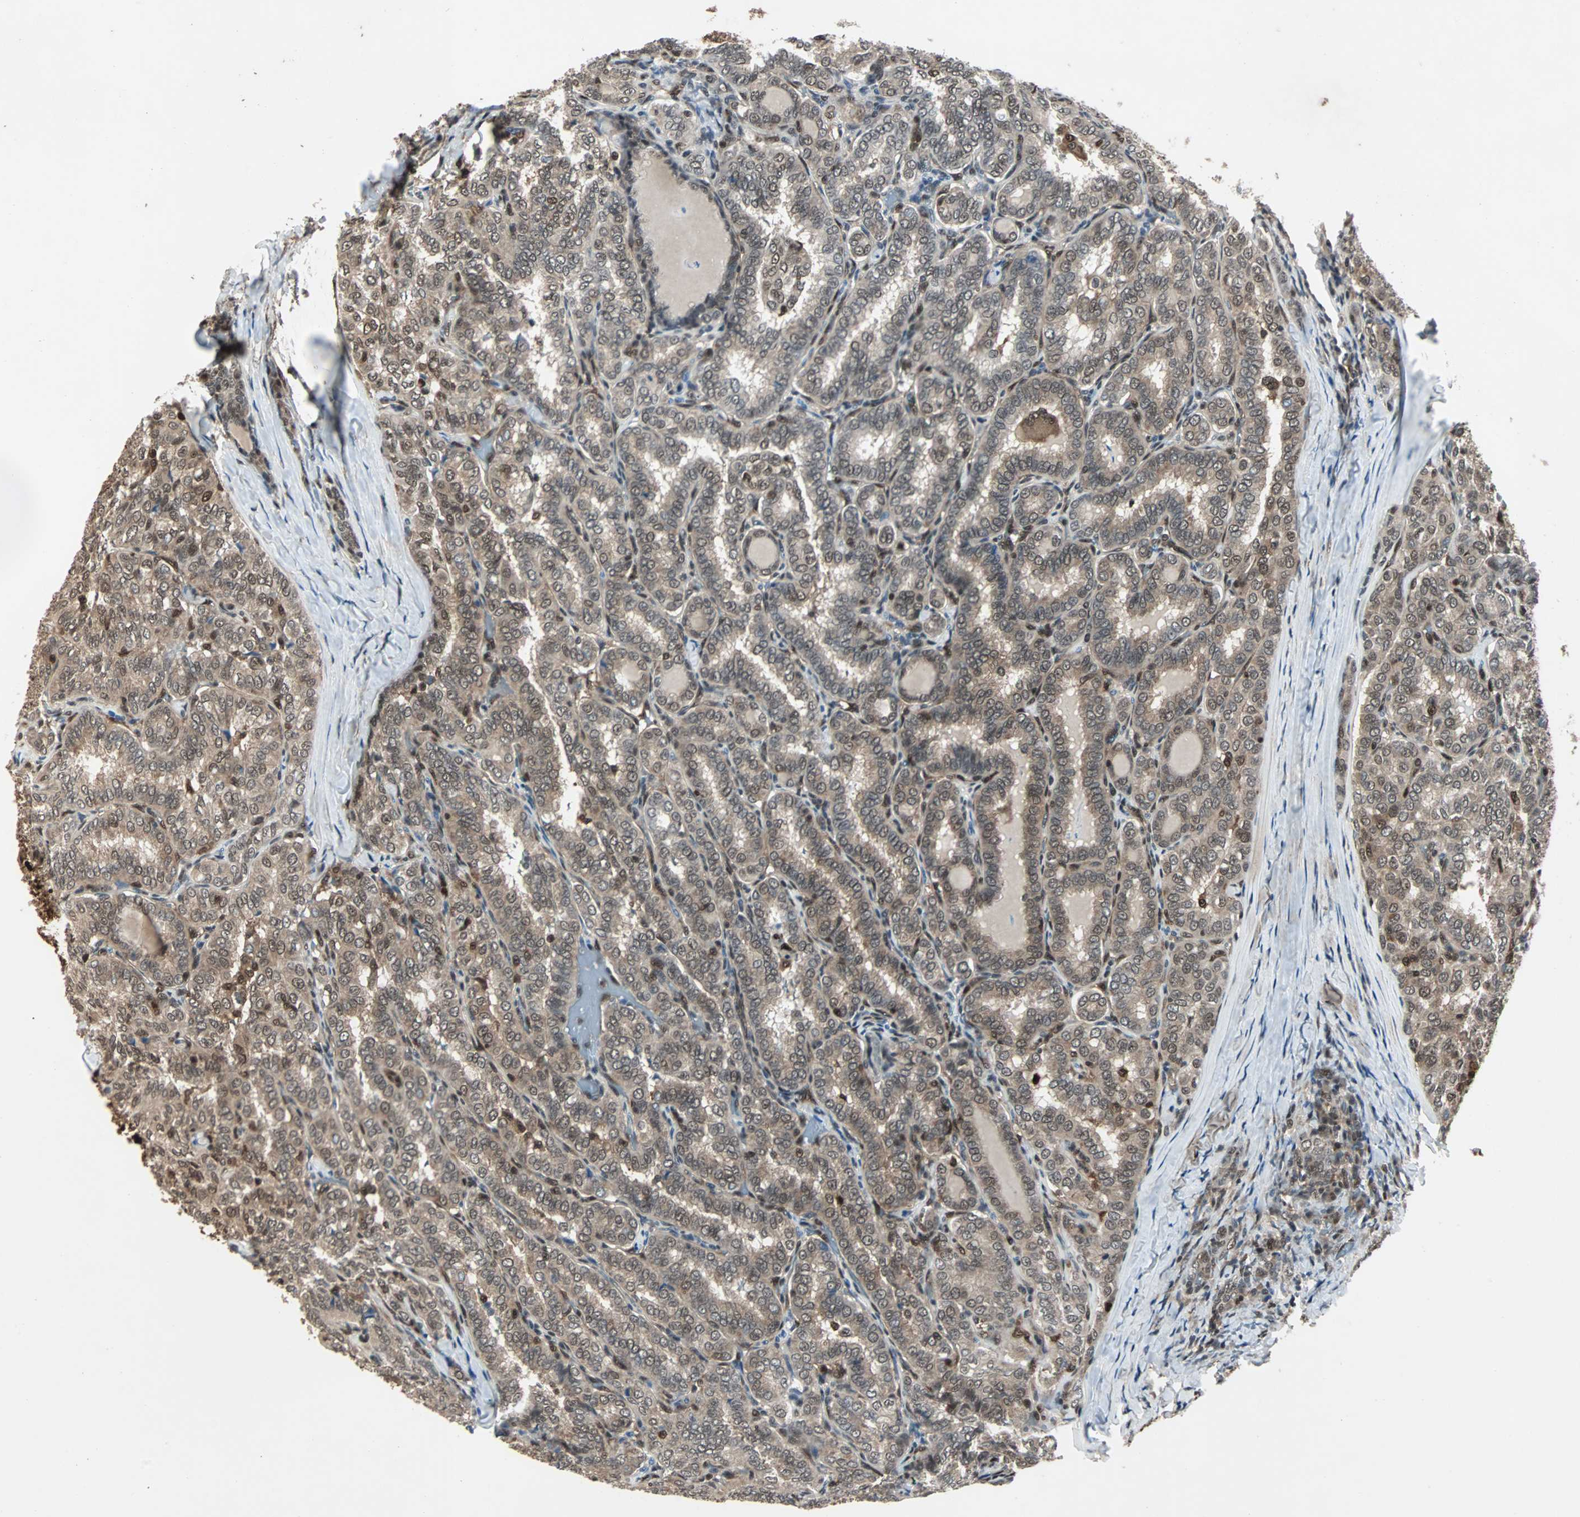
{"staining": {"intensity": "moderate", "quantity": ">75%", "location": "cytoplasmic/membranous,nuclear"}, "tissue": "thyroid cancer", "cell_type": "Tumor cells", "image_type": "cancer", "snomed": [{"axis": "morphology", "description": "Normal tissue, NOS"}, {"axis": "morphology", "description": "Papillary adenocarcinoma, NOS"}, {"axis": "topography", "description": "Thyroid gland"}], "caption": "Immunohistochemistry (IHC) (DAB) staining of human thyroid cancer reveals moderate cytoplasmic/membranous and nuclear protein expression in about >75% of tumor cells.", "gene": "ACLY", "patient": {"sex": "female", "age": 30}}